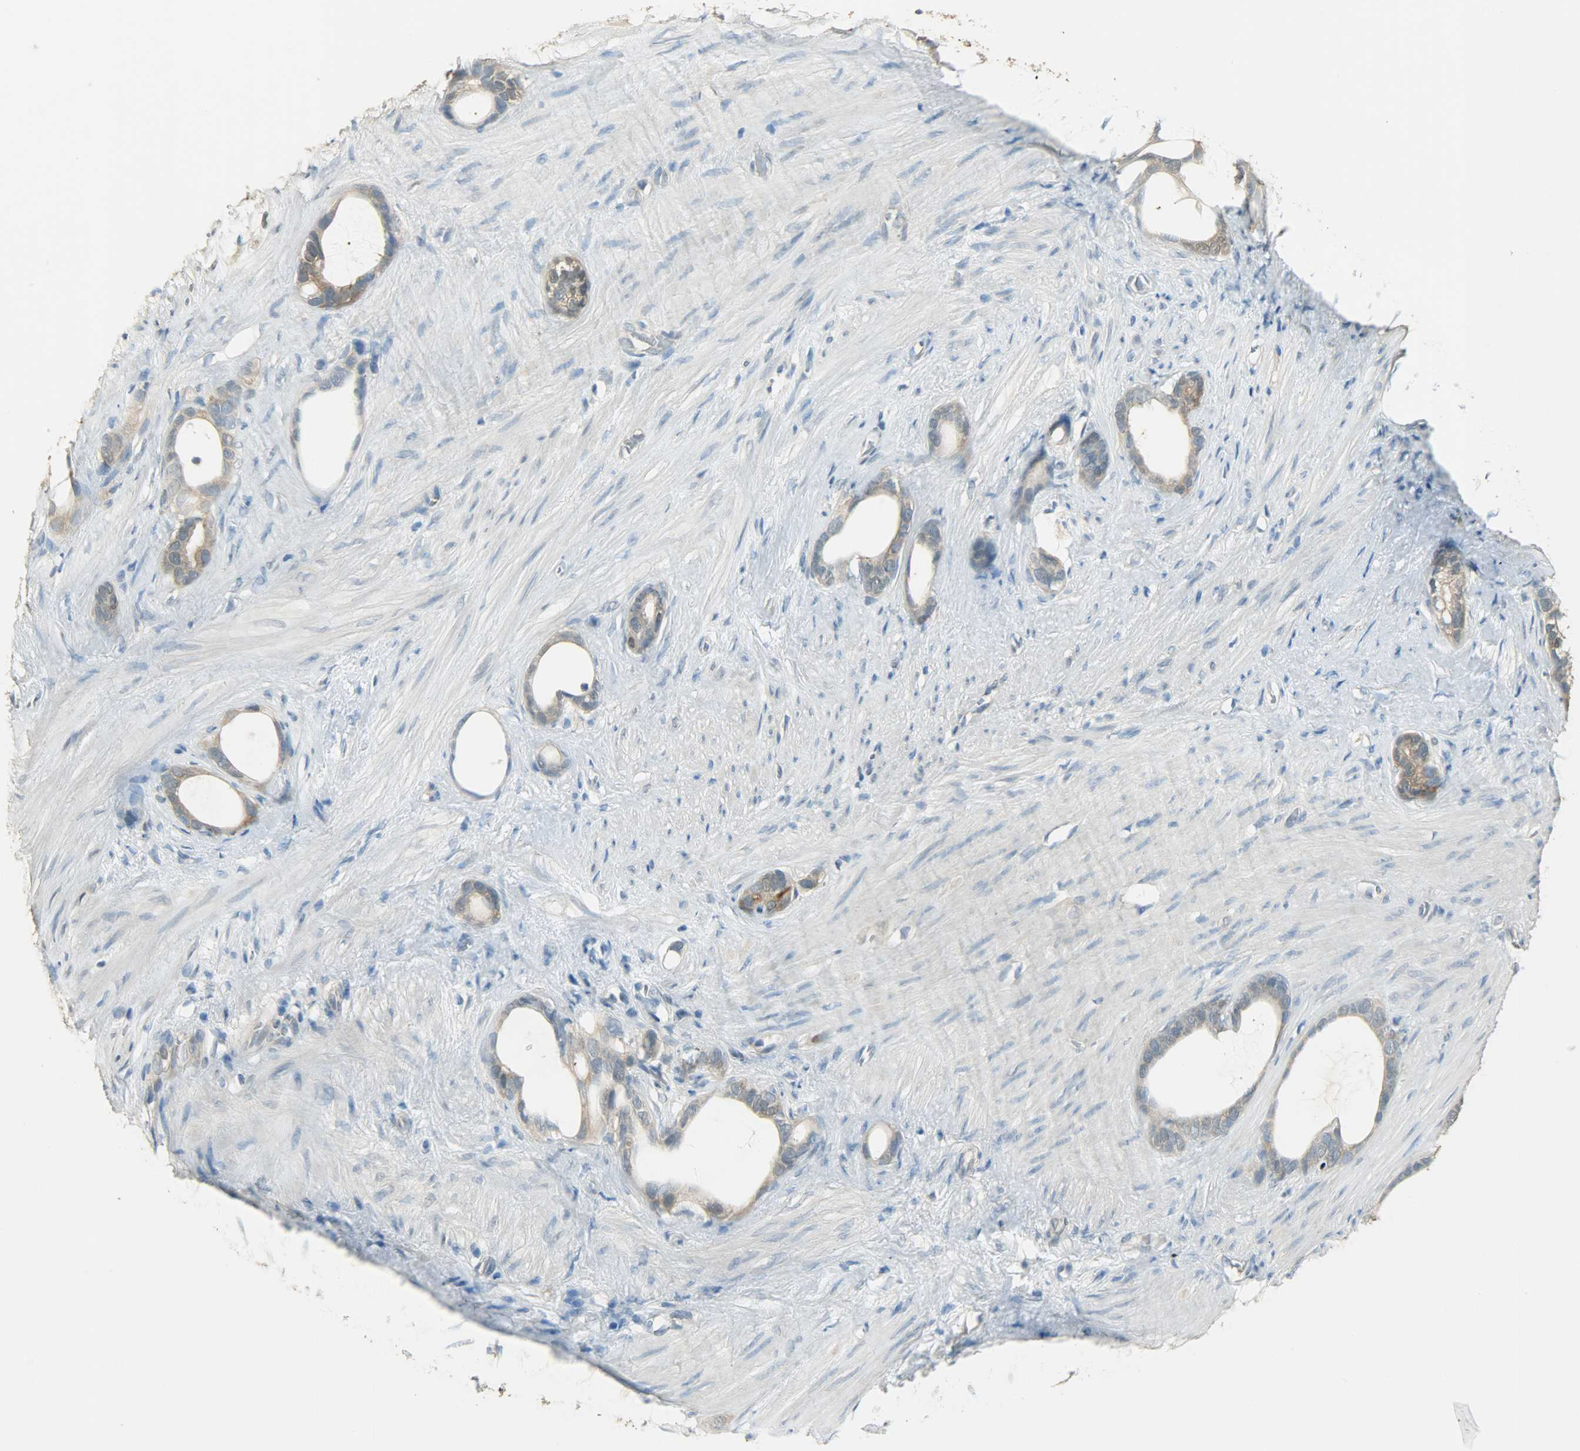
{"staining": {"intensity": "weak", "quantity": ">75%", "location": "cytoplasmic/membranous"}, "tissue": "stomach cancer", "cell_type": "Tumor cells", "image_type": "cancer", "snomed": [{"axis": "morphology", "description": "Adenocarcinoma, NOS"}, {"axis": "topography", "description": "Stomach"}], "caption": "Immunohistochemistry micrograph of adenocarcinoma (stomach) stained for a protein (brown), which exhibits low levels of weak cytoplasmic/membranous positivity in approximately >75% of tumor cells.", "gene": "PRMT5", "patient": {"sex": "female", "age": 75}}